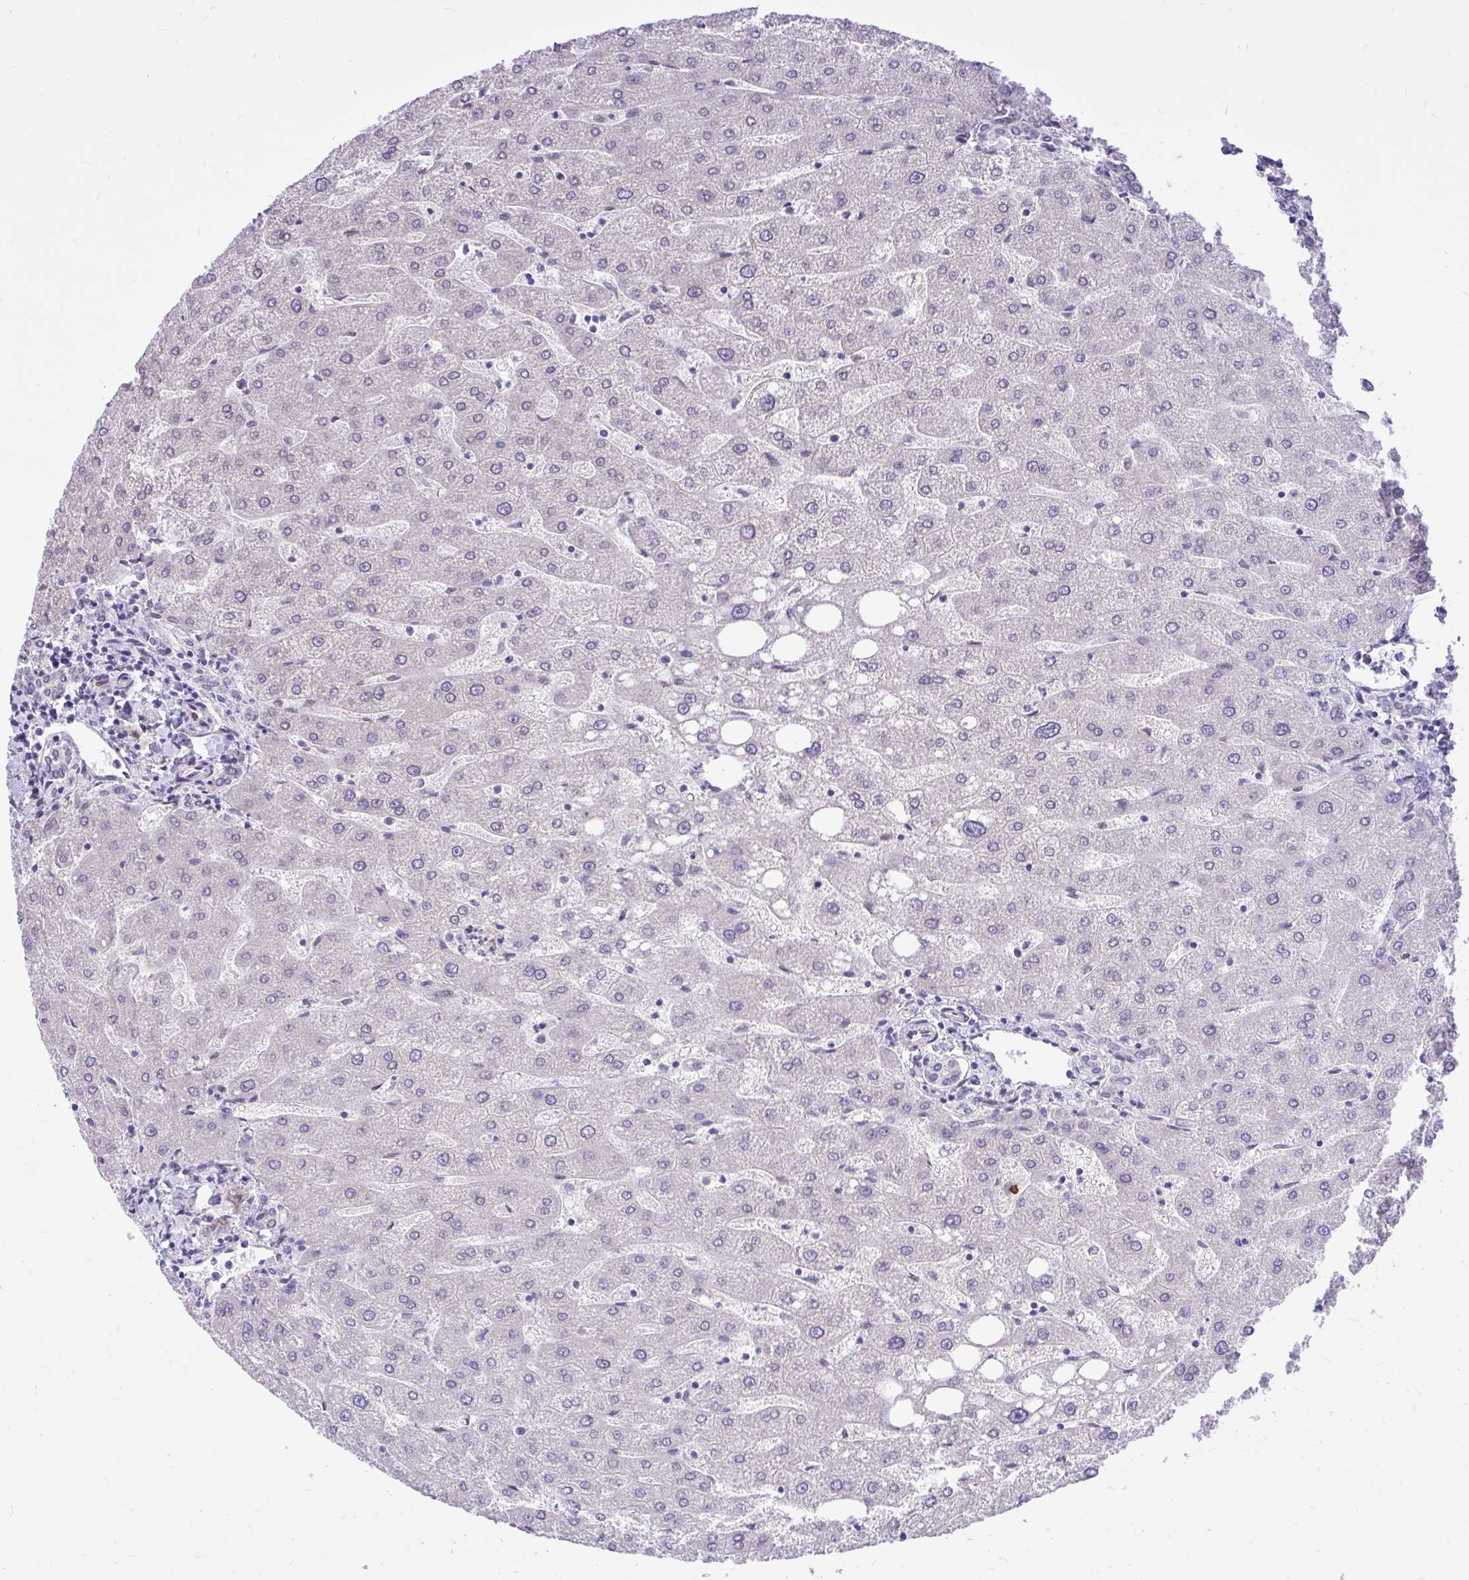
{"staining": {"intensity": "negative", "quantity": "none", "location": "none"}, "tissue": "liver", "cell_type": "Cholangiocytes", "image_type": "normal", "snomed": [{"axis": "morphology", "description": "Normal tissue, NOS"}, {"axis": "topography", "description": "Liver"}], "caption": "IHC of unremarkable liver demonstrates no positivity in cholangiocytes. (IHC, brightfield microscopy, high magnification).", "gene": "CEACAM18", "patient": {"sex": "male", "age": 67}}